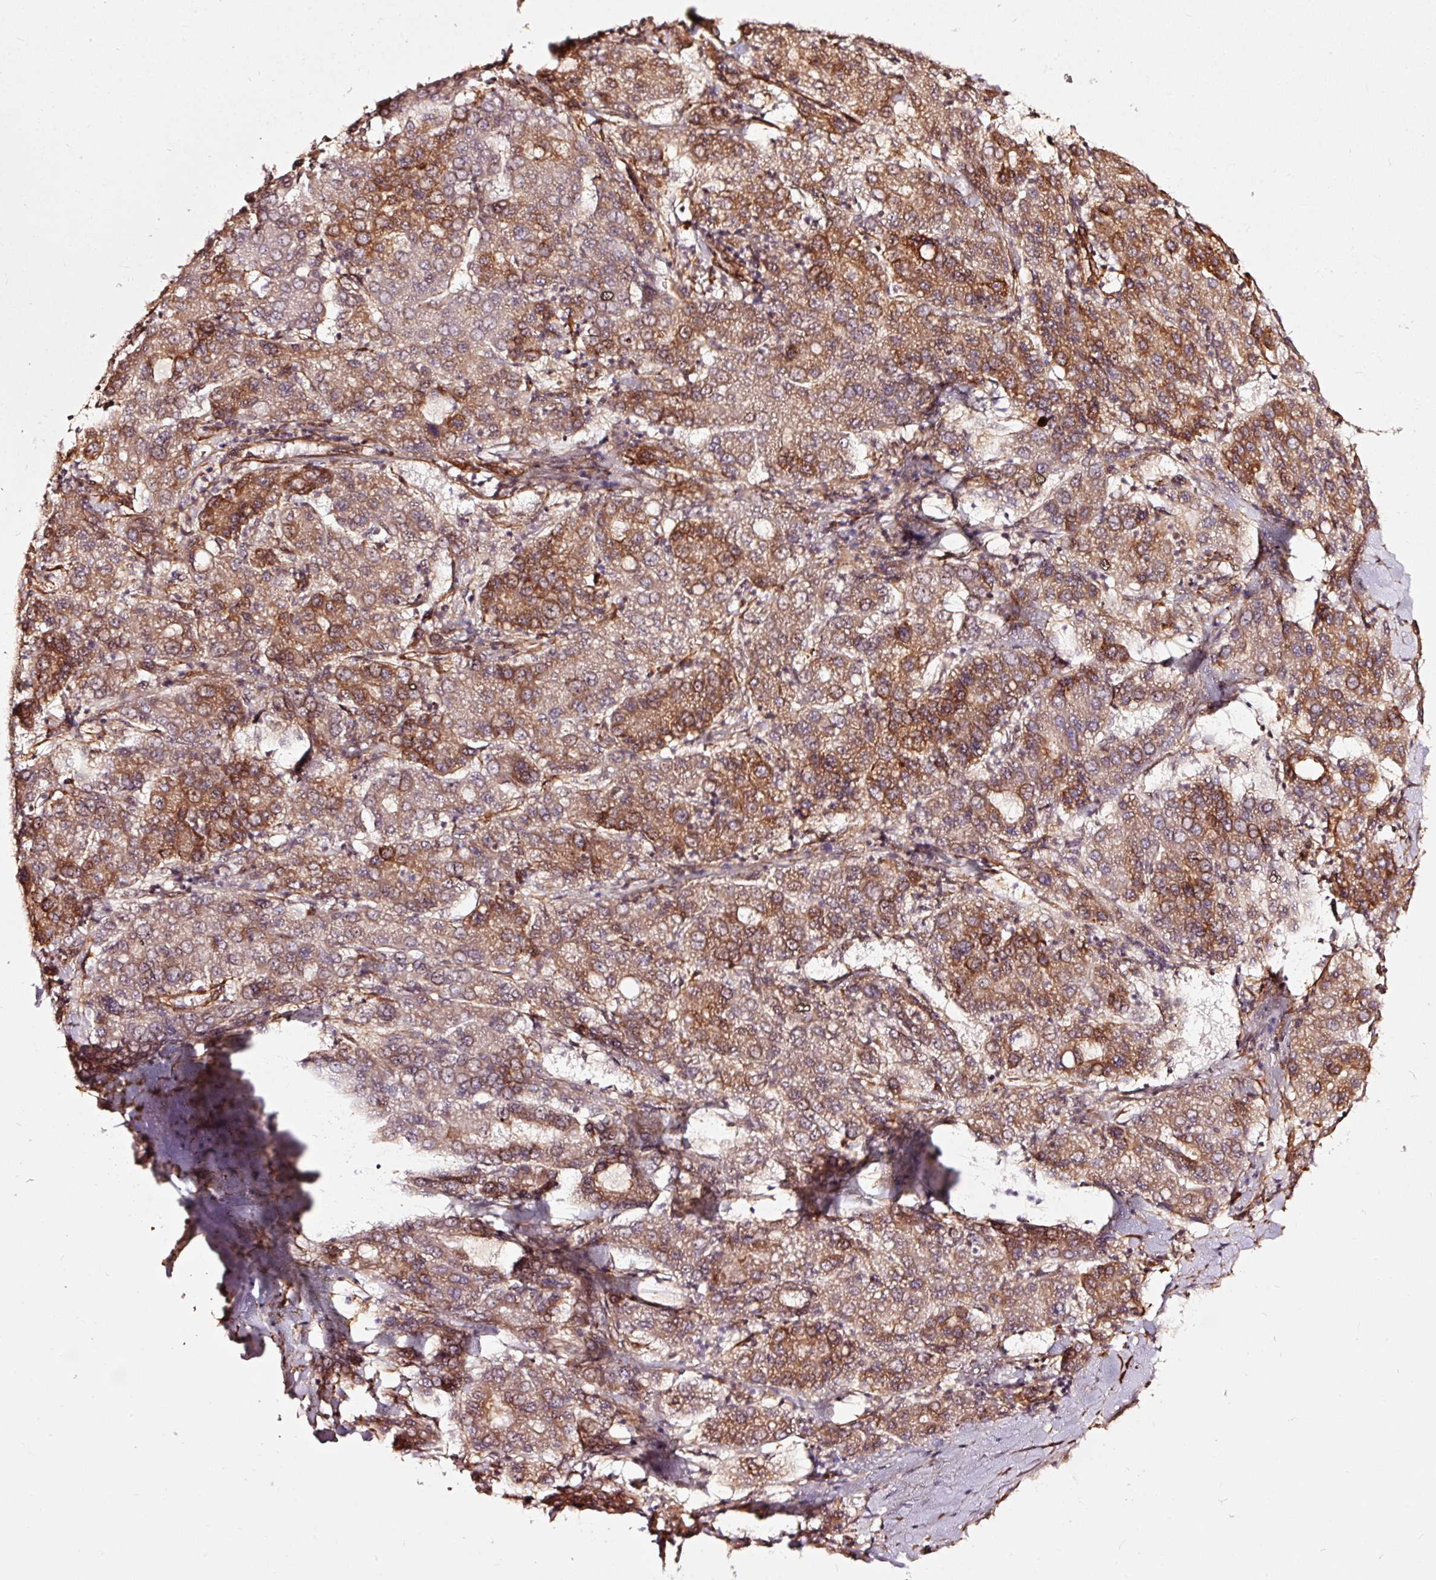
{"staining": {"intensity": "moderate", "quantity": ">75%", "location": "cytoplasmic/membranous"}, "tissue": "liver cancer", "cell_type": "Tumor cells", "image_type": "cancer", "snomed": [{"axis": "morphology", "description": "Carcinoma, Hepatocellular, NOS"}, {"axis": "topography", "description": "Liver"}], "caption": "An image of liver cancer (hepatocellular carcinoma) stained for a protein reveals moderate cytoplasmic/membranous brown staining in tumor cells.", "gene": "TPM1", "patient": {"sex": "male", "age": 65}}